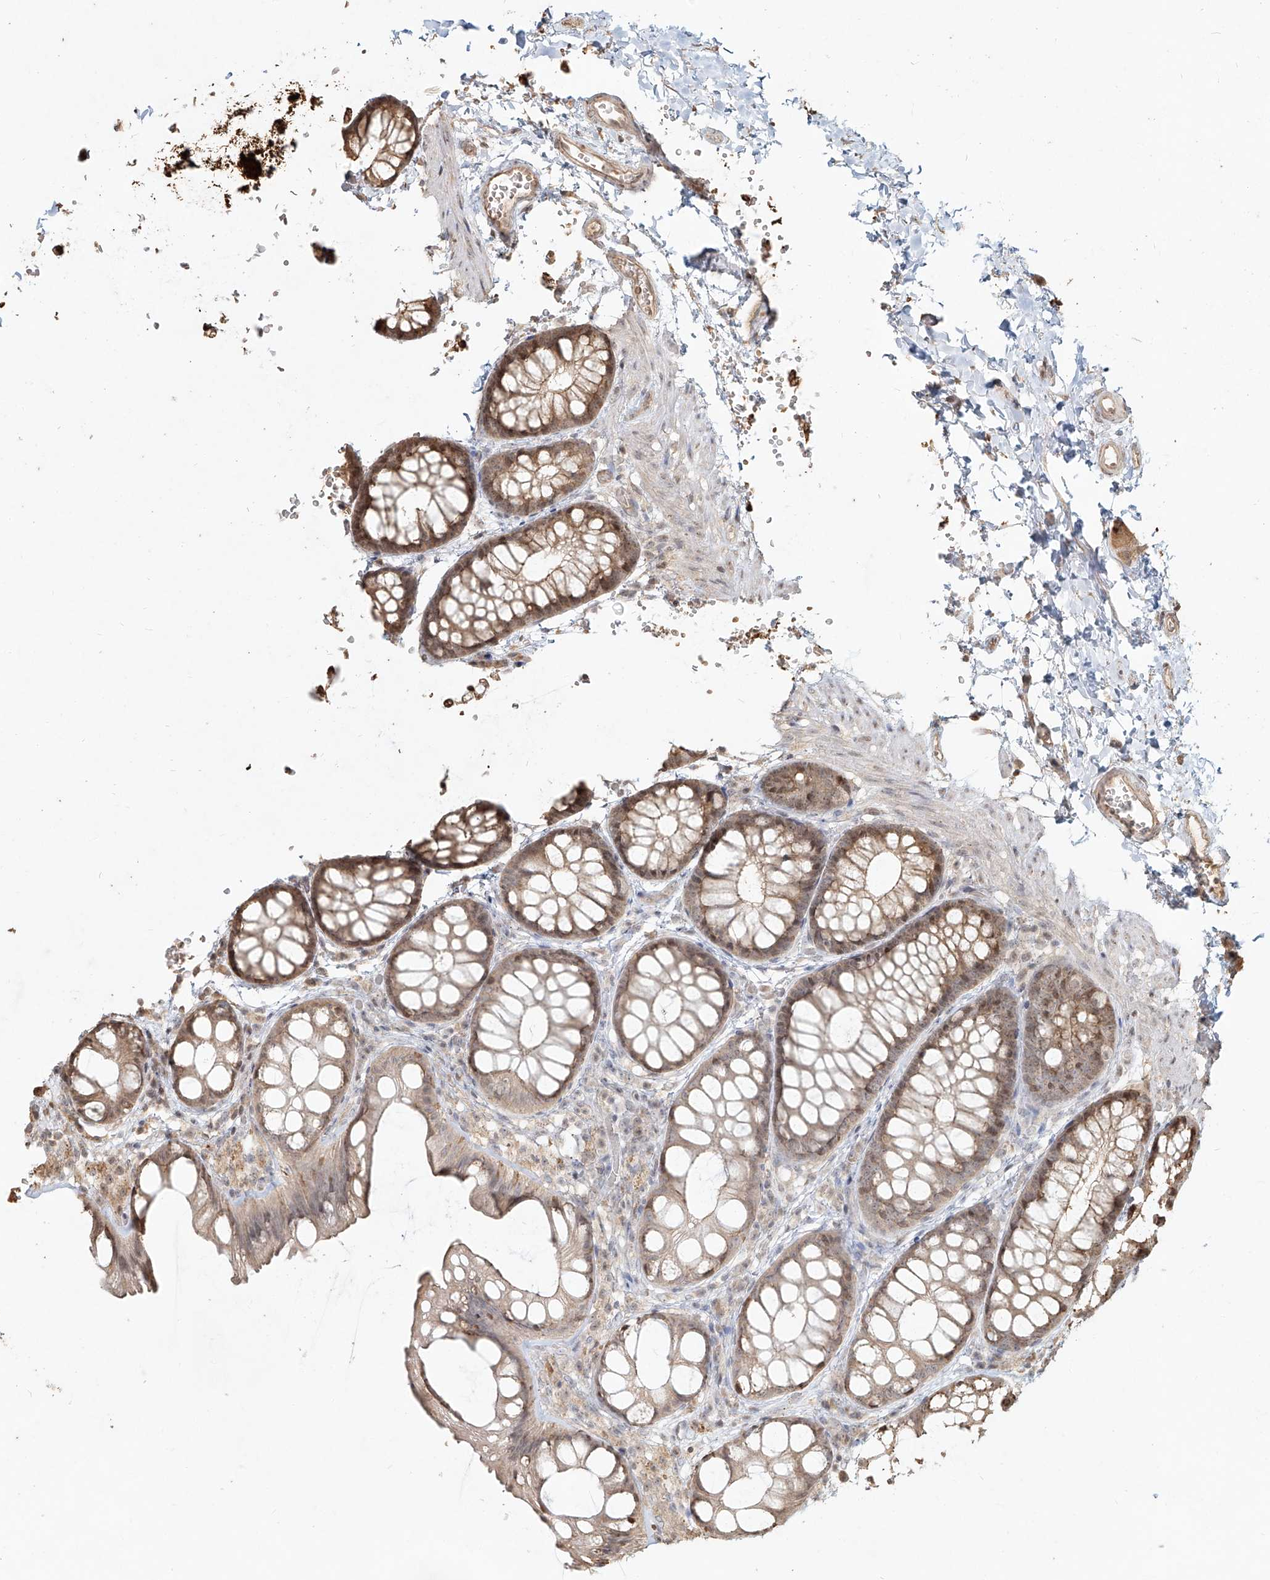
{"staining": {"intensity": "moderate", "quantity": ">75%", "location": "cytoplasmic/membranous"}, "tissue": "colon", "cell_type": "Endothelial cells", "image_type": "normal", "snomed": [{"axis": "morphology", "description": "Normal tissue, NOS"}, {"axis": "topography", "description": "Colon"}], "caption": "Immunohistochemistry histopathology image of unremarkable human colon stained for a protein (brown), which shows medium levels of moderate cytoplasmic/membranous positivity in about >75% of endothelial cells.", "gene": "UBE2K", "patient": {"sex": "male", "age": 47}}